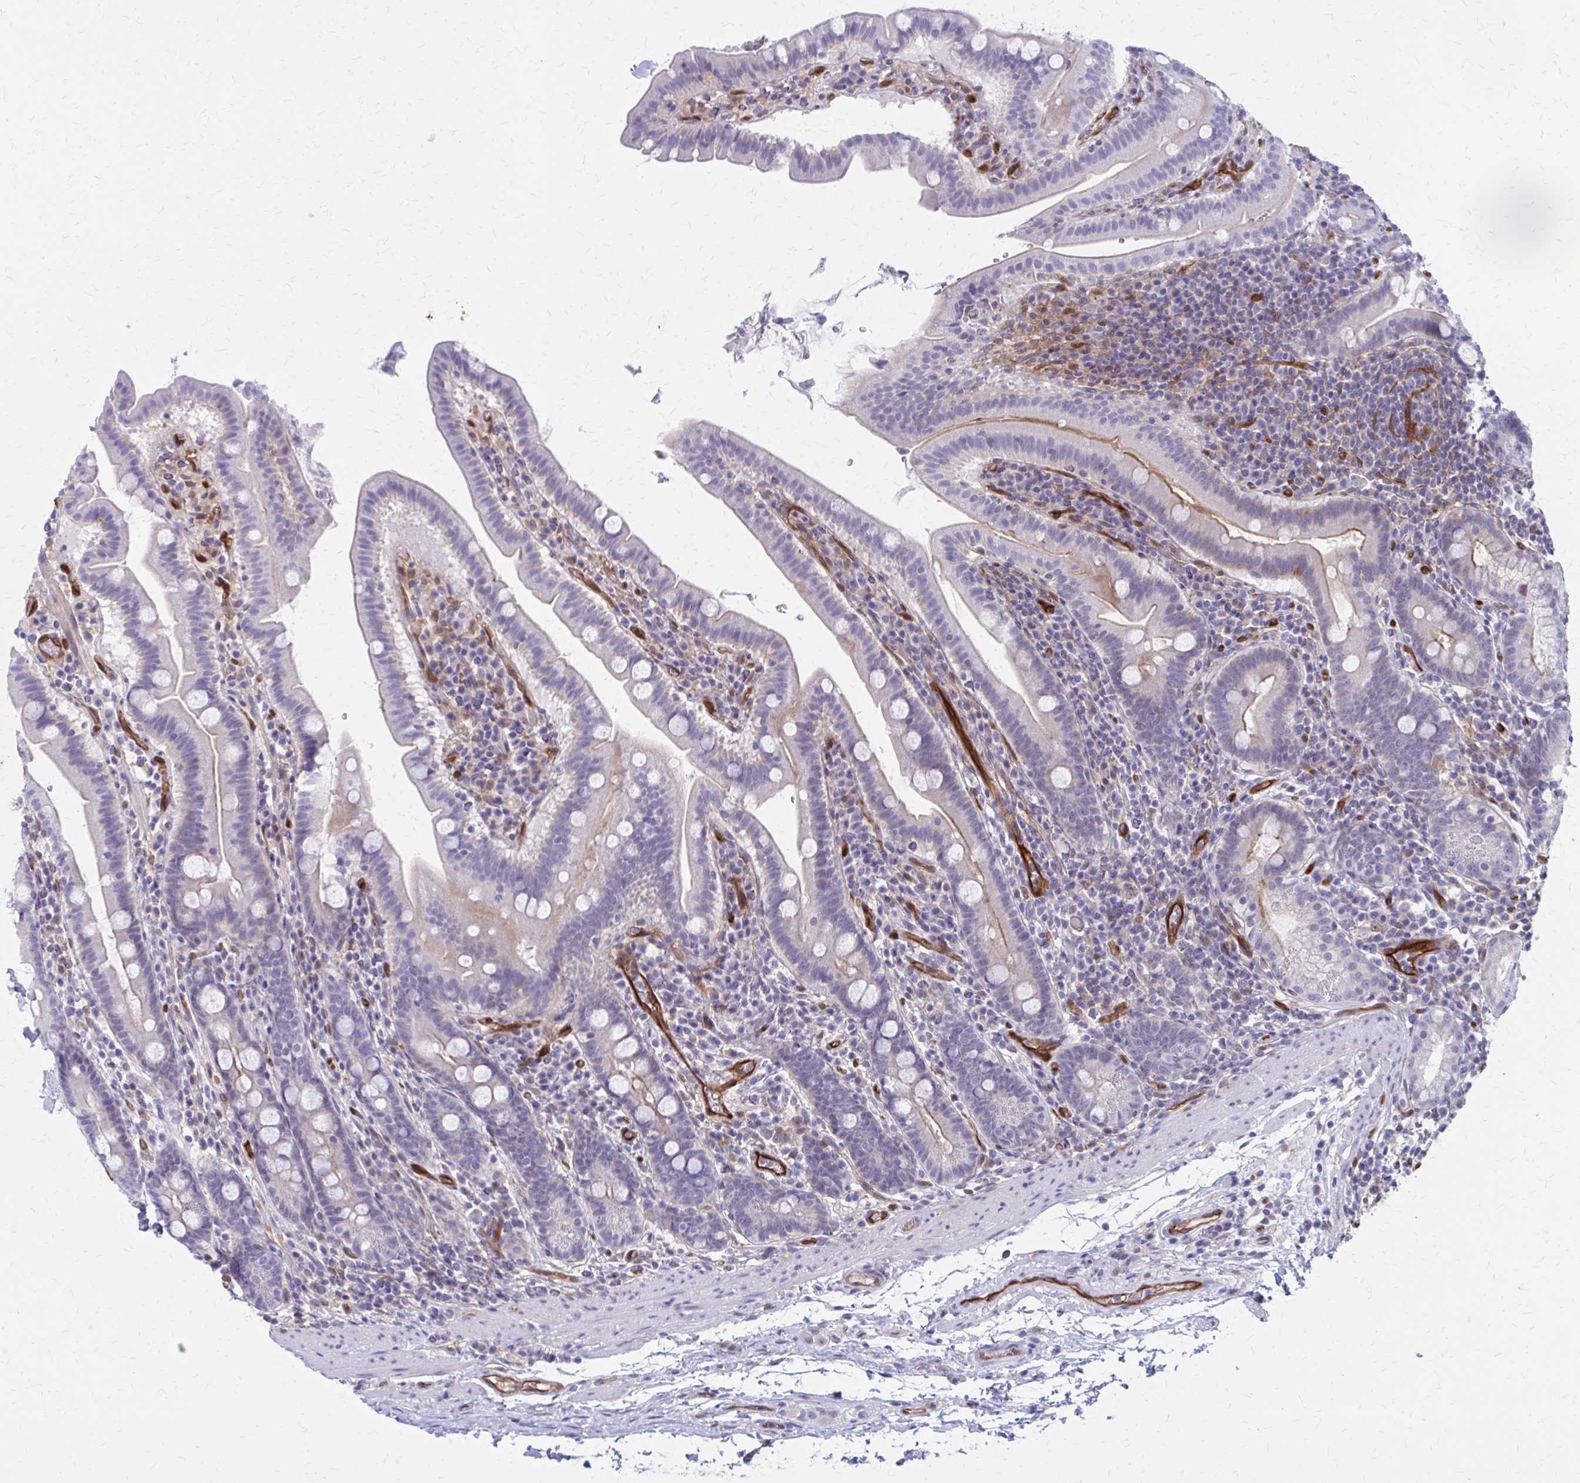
{"staining": {"intensity": "moderate", "quantity": "<25%", "location": "cytoplasmic/membranous"}, "tissue": "small intestine", "cell_type": "Glandular cells", "image_type": "normal", "snomed": [{"axis": "morphology", "description": "Normal tissue, NOS"}, {"axis": "topography", "description": "Small intestine"}], "caption": "The immunohistochemical stain highlights moderate cytoplasmic/membranous staining in glandular cells of normal small intestine.", "gene": "CLIC2", "patient": {"sex": "male", "age": 26}}